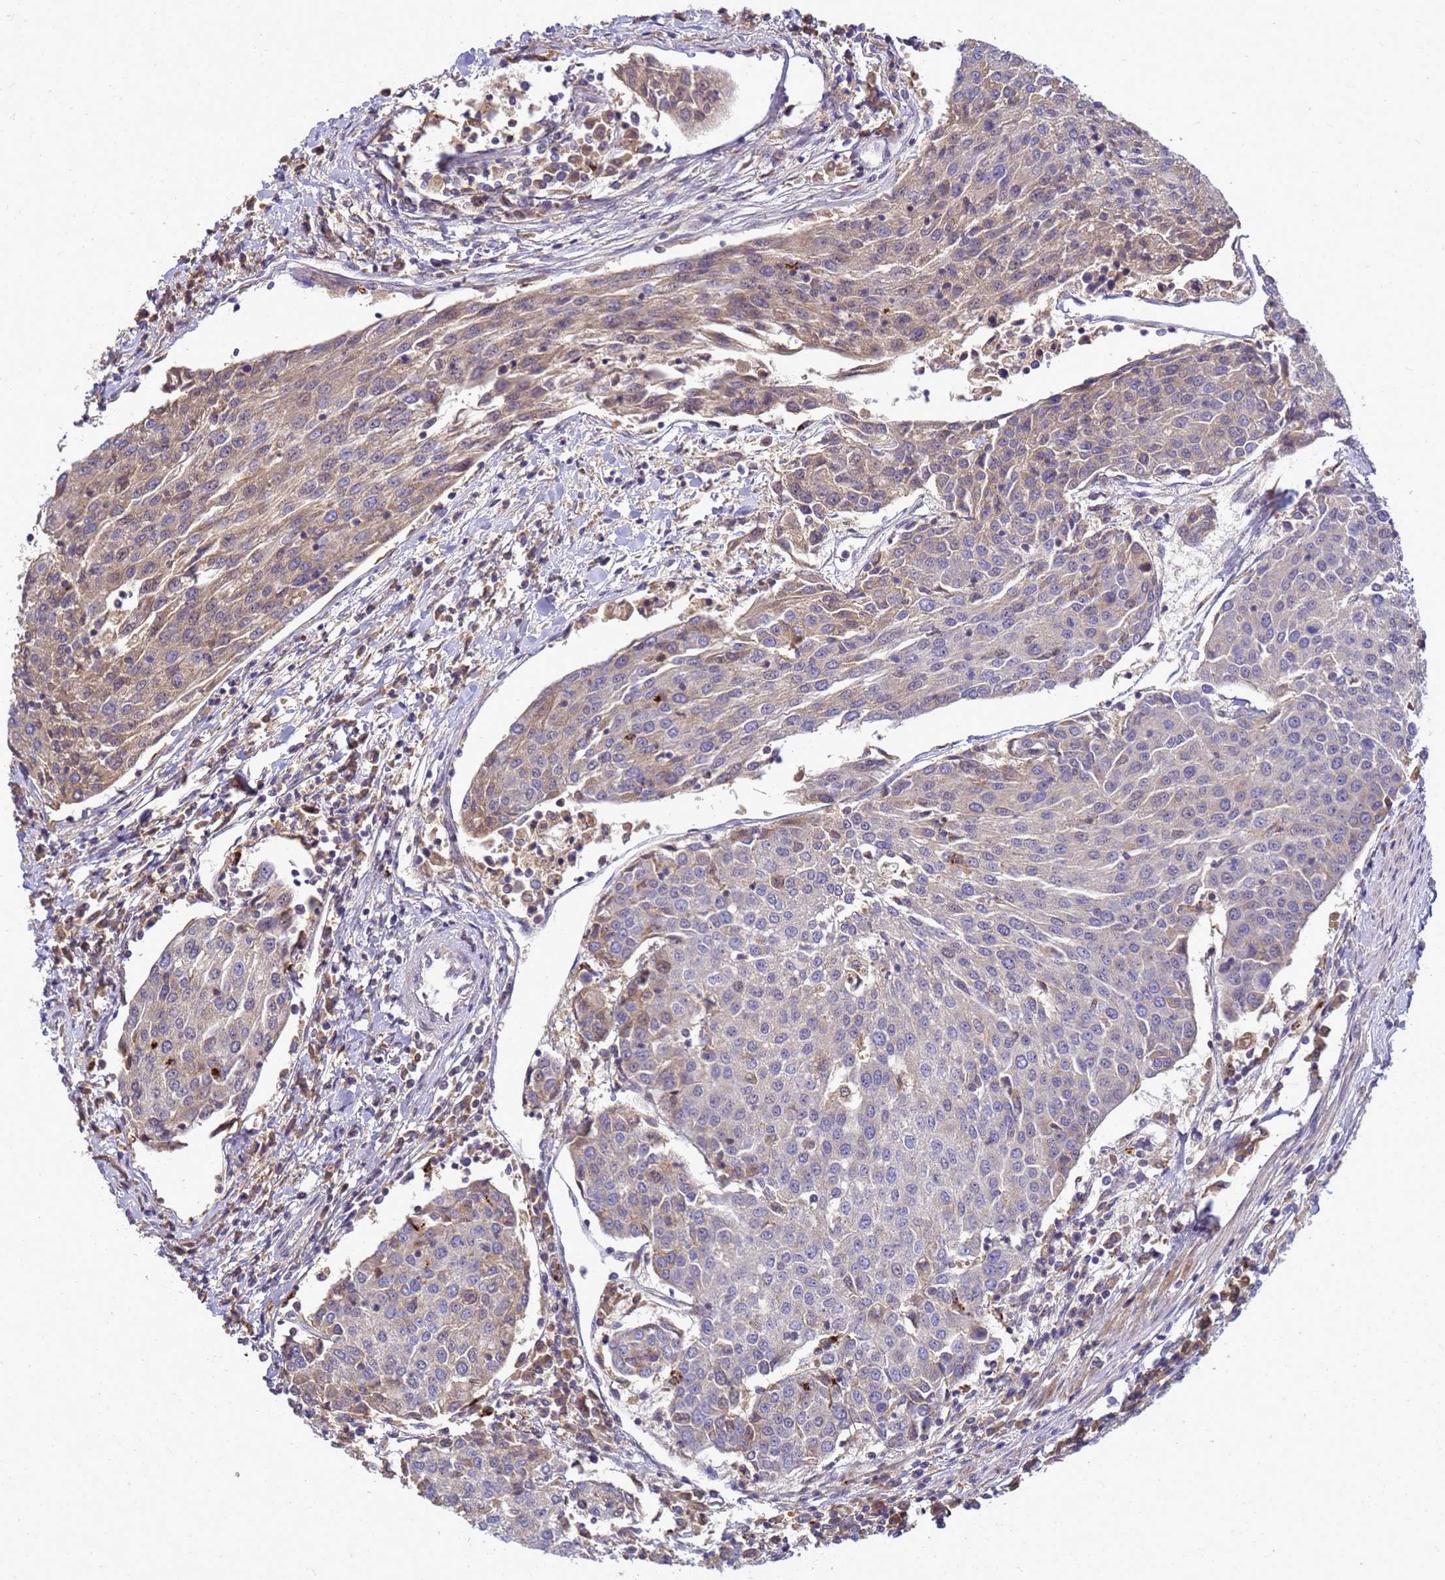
{"staining": {"intensity": "weak", "quantity": "<25%", "location": "cytoplasmic/membranous"}, "tissue": "urothelial cancer", "cell_type": "Tumor cells", "image_type": "cancer", "snomed": [{"axis": "morphology", "description": "Urothelial carcinoma, High grade"}, {"axis": "topography", "description": "Urinary bladder"}], "caption": "Immunohistochemistry (IHC) histopathology image of neoplastic tissue: human urothelial cancer stained with DAB demonstrates no significant protein staining in tumor cells.", "gene": "TMEM74B", "patient": {"sex": "female", "age": 85}}